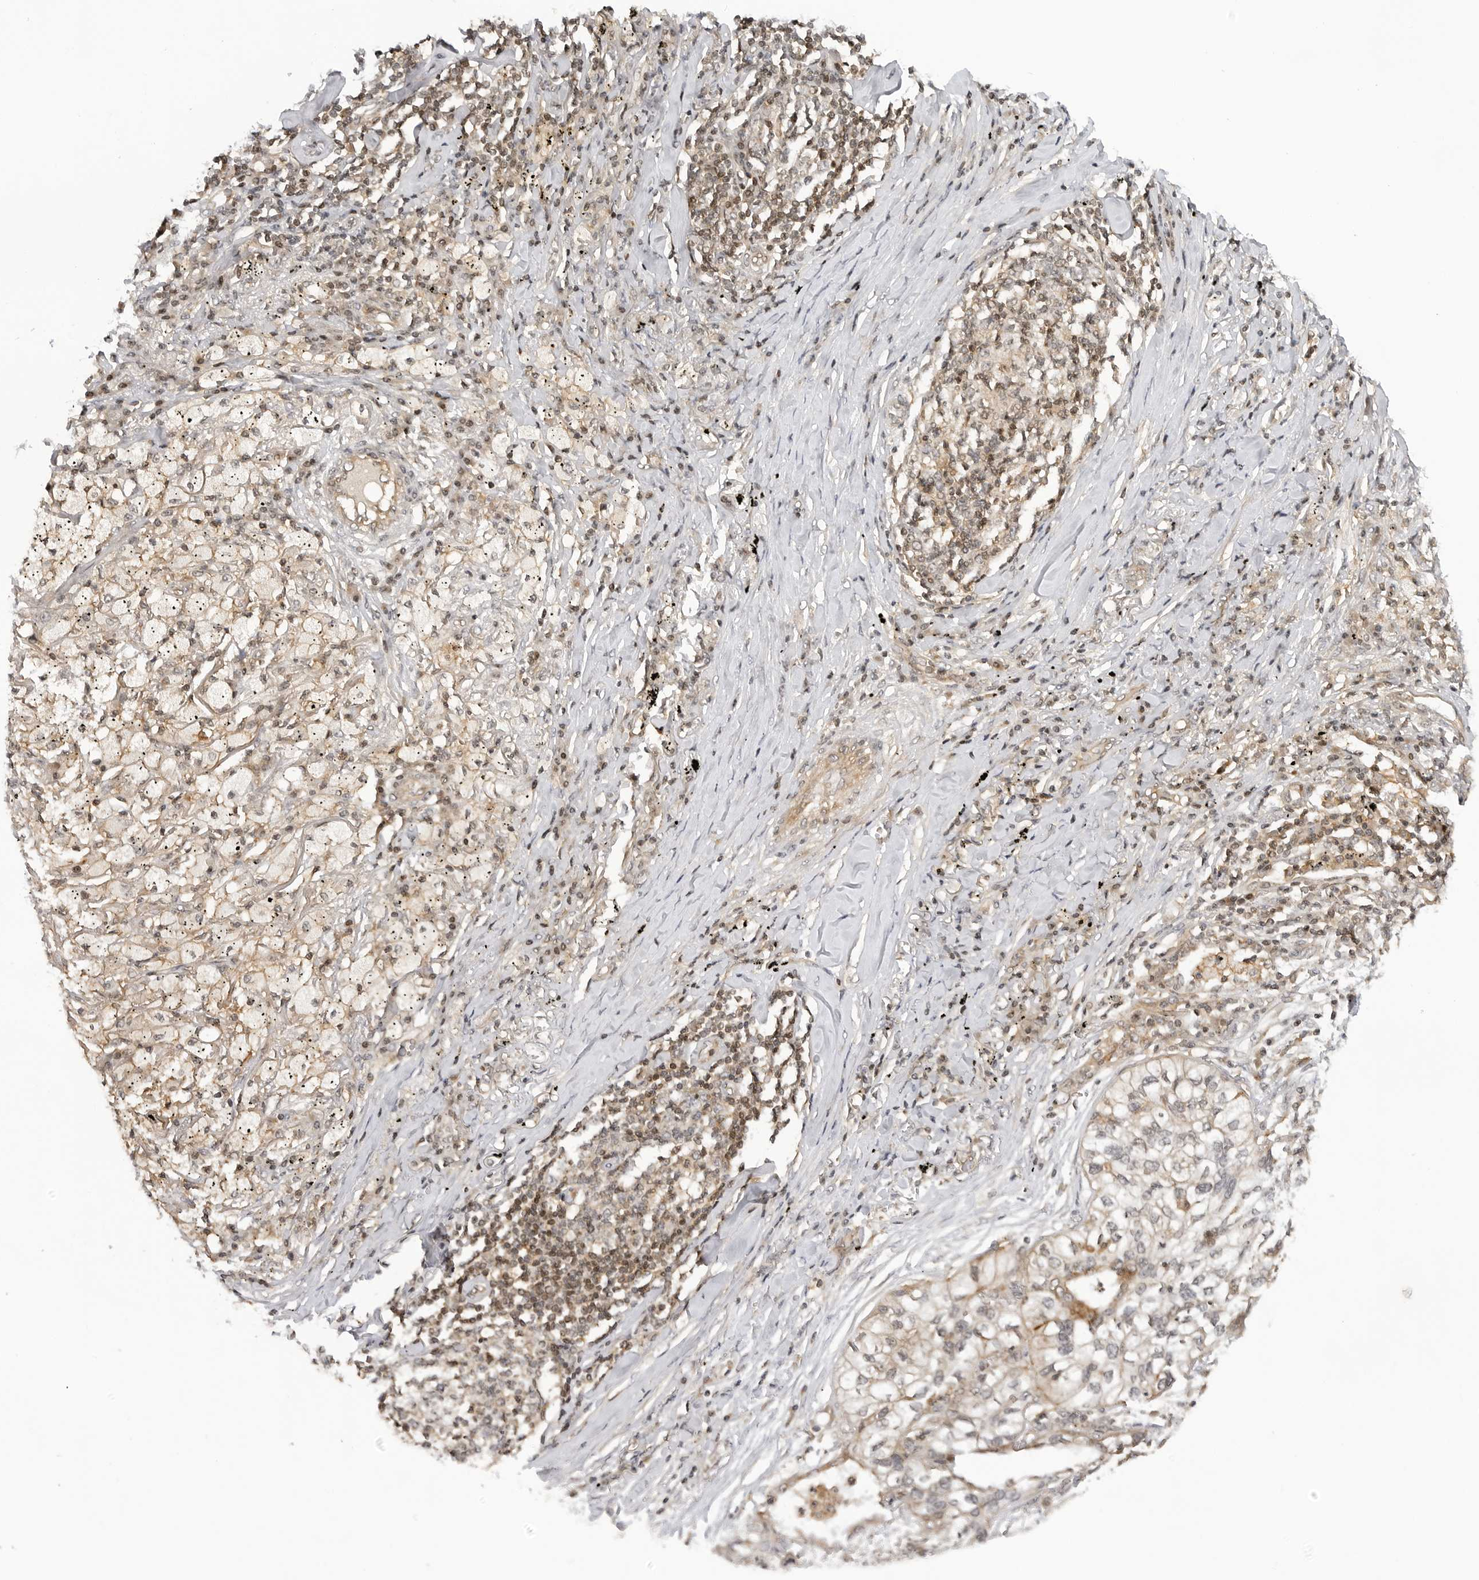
{"staining": {"intensity": "weak", "quantity": "25%-75%", "location": "cytoplasmic/membranous"}, "tissue": "lung cancer", "cell_type": "Tumor cells", "image_type": "cancer", "snomed": [{"axis": "morphology", "description": "Squamous cell carcinoma, NOS"}, {"axis": "topography", "description": "Lung"}], "caption": "Protein analysis of lung cancer (squamous cell carcinoma) tissue shows weak cytoplasmic/membranous expression in about 25%-75% of tumor cells.", "gene": "MAP2K5", "patient": {"sex": "female", "age": 63}}